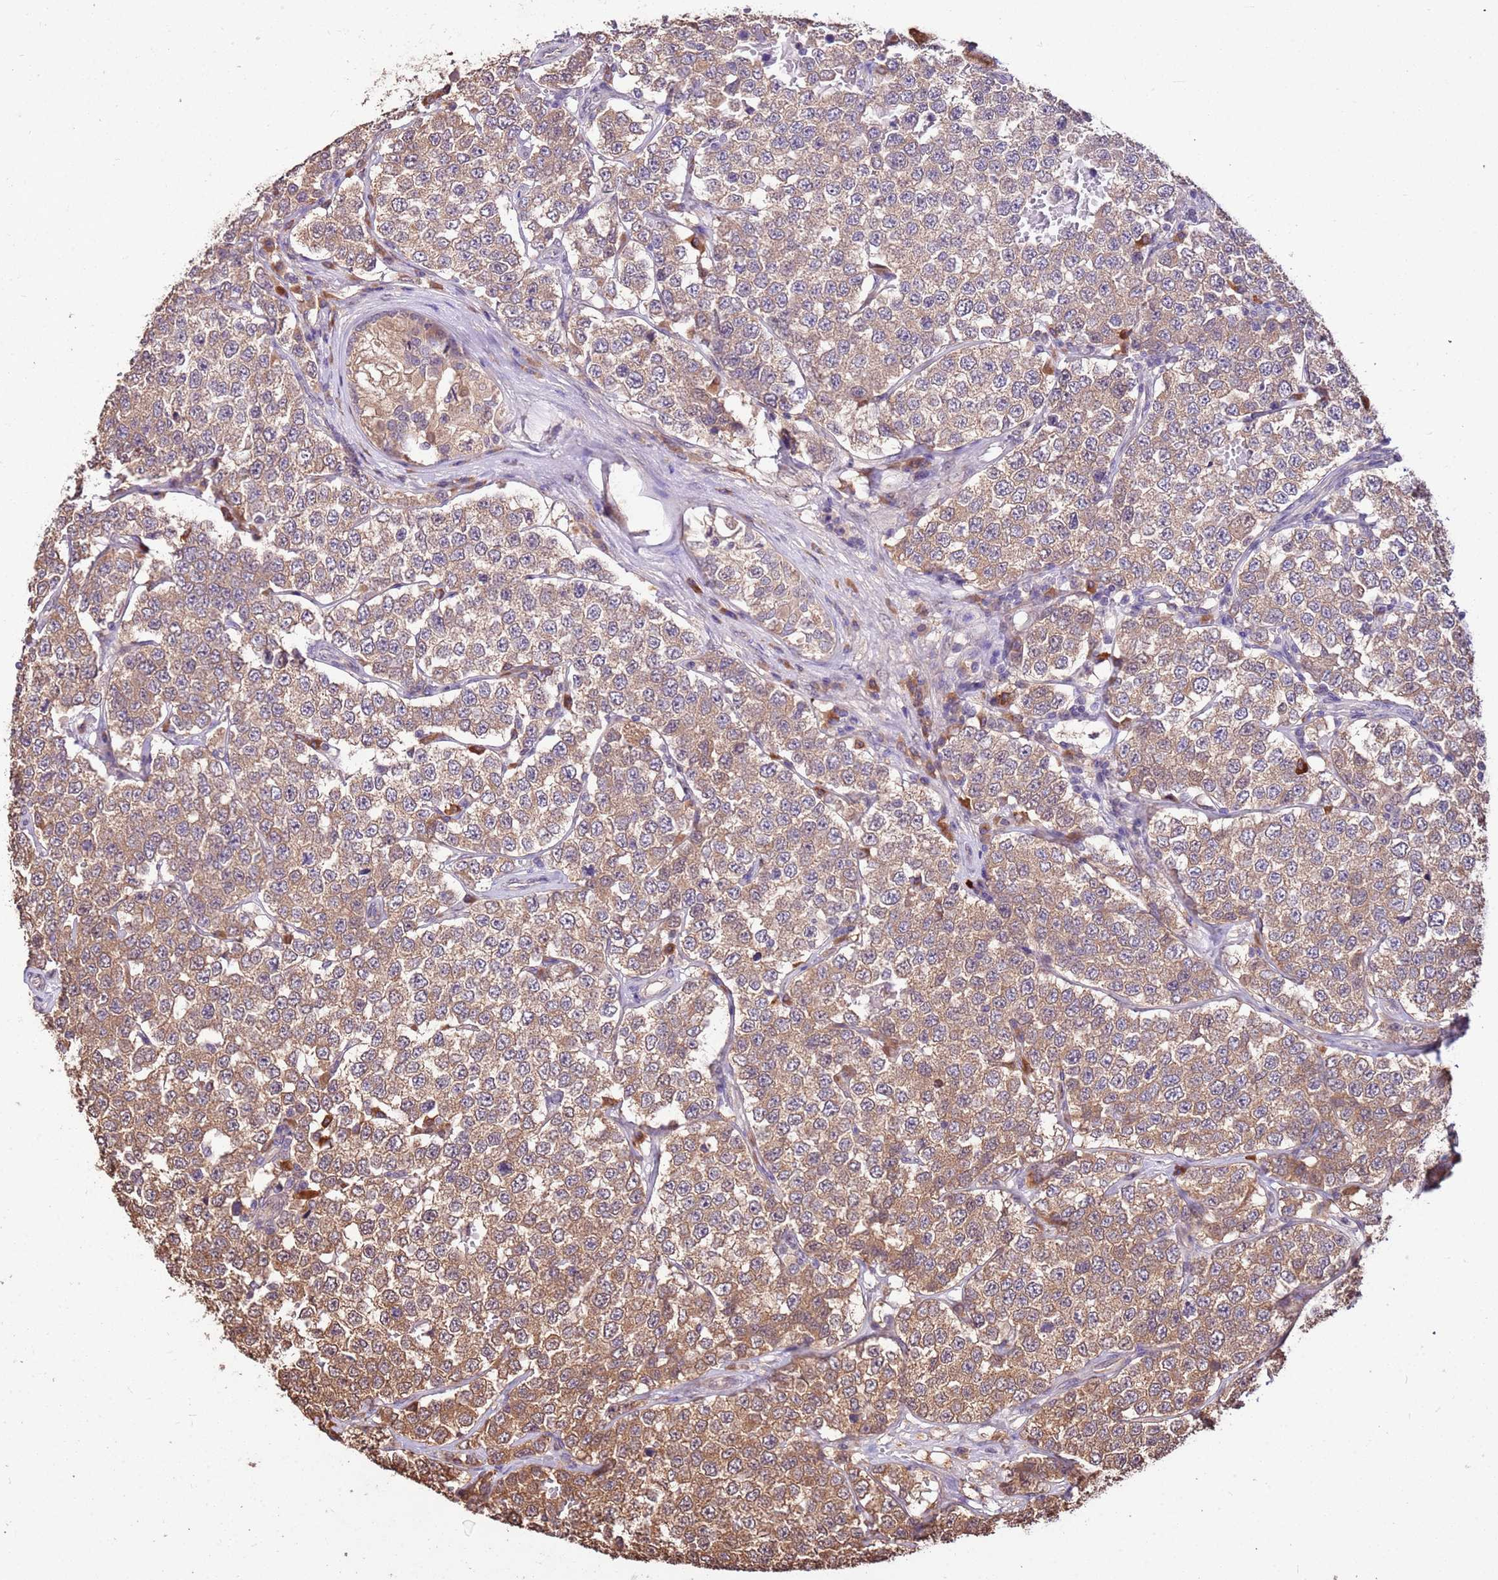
{"staining": {"intensity": "moderate", "quantity": ">75%", "location": "cytoplasmic/membranous"}, "tissue": "testis cancer", "cell_type": "Tumor cells", "image_type": "cancer", "snomed": [{"axis": "morphology", "description": "Seminoma, NOS"}, {"axis": "topography", "description": "Testis"}], "caption": "Tumor cells display medium levels of moderate cytoplasmic/membranous expression in approximately >75% of cells in human testis cancer.", "gene": "BBS5", "patient": {"sex": "male", "age": 34}}